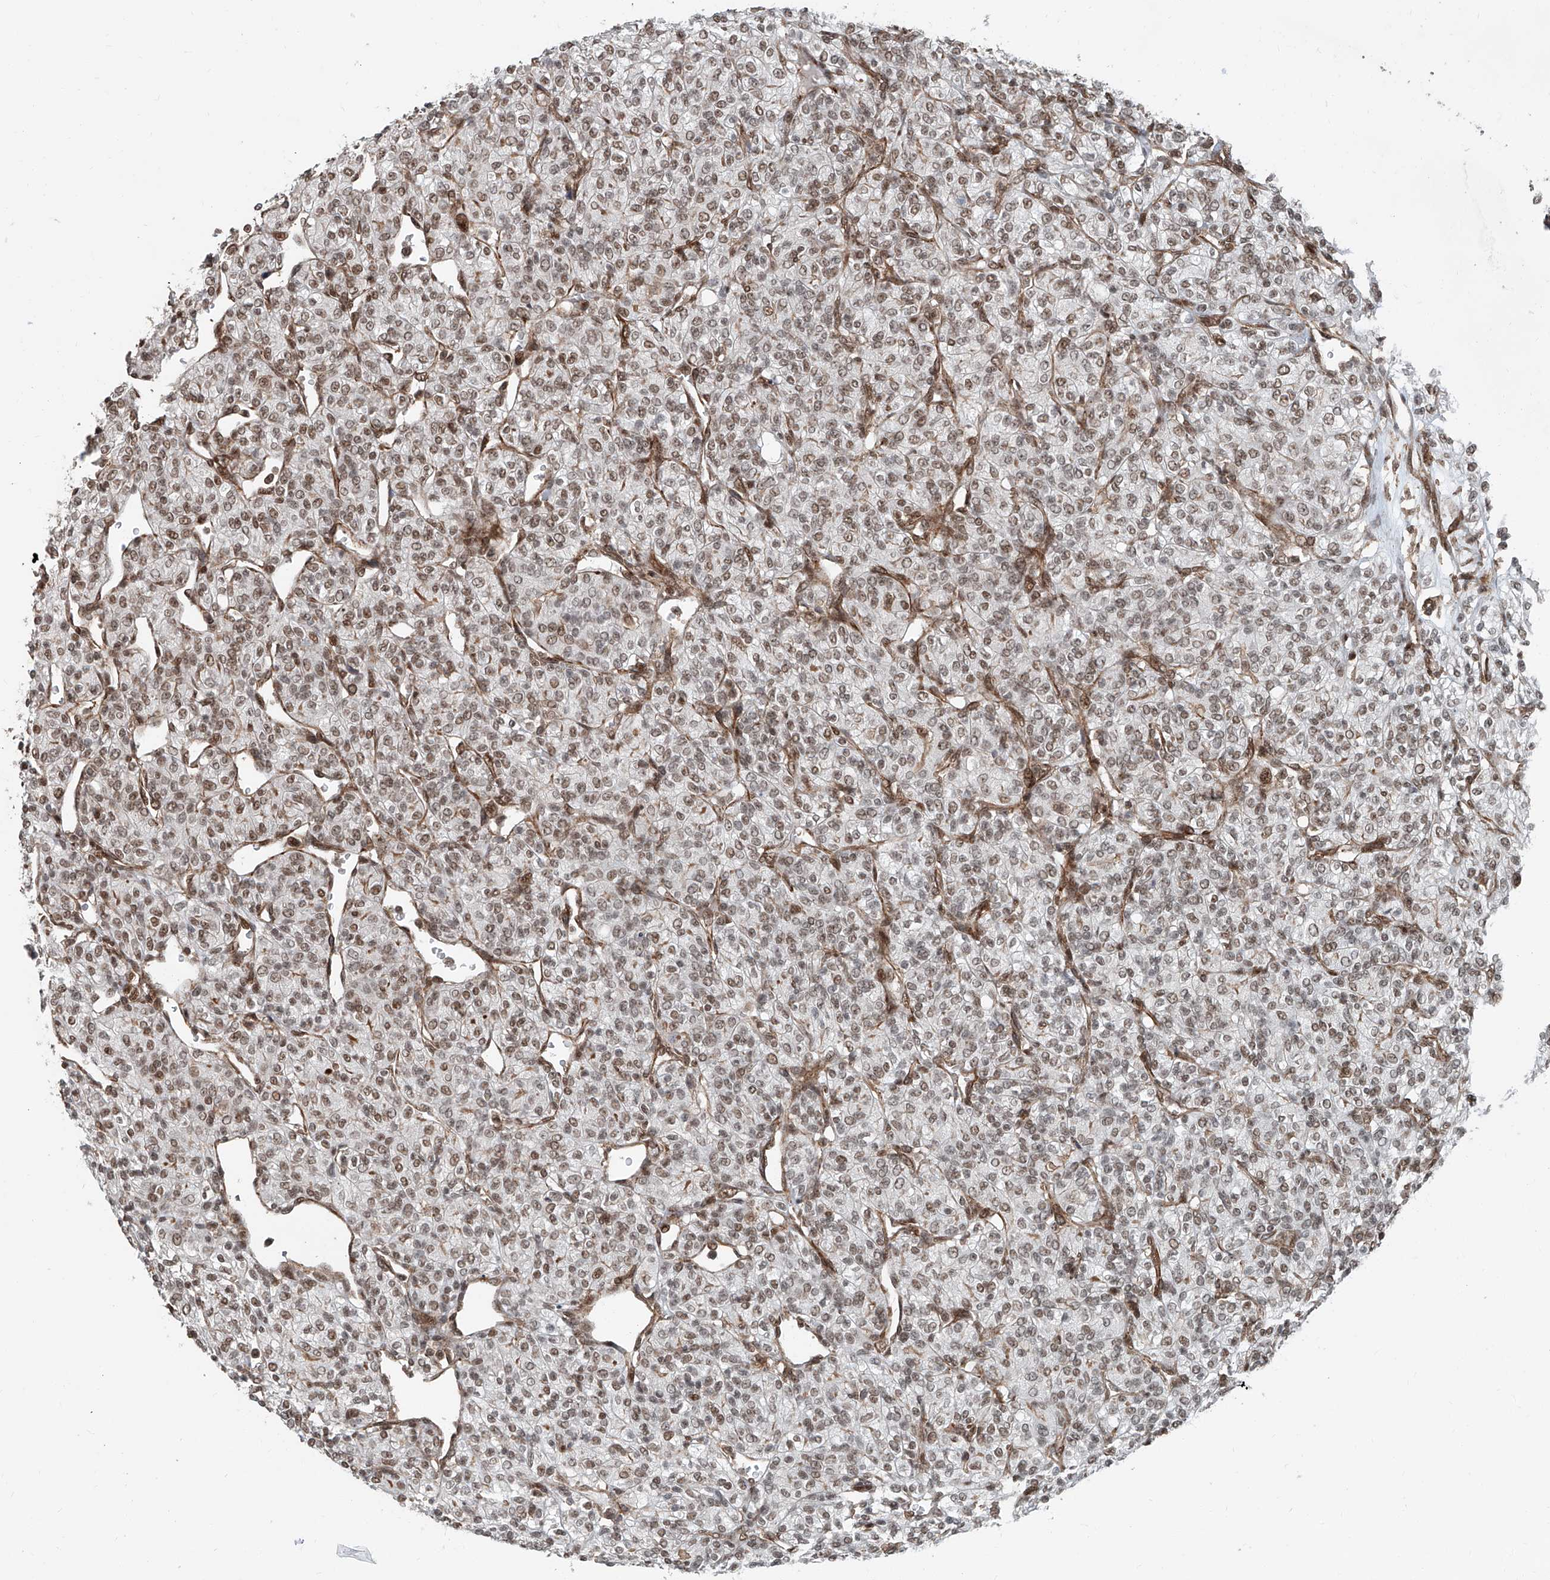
{"staining": {"intensity": "weak", "quantity": "25%-75%", "location": "nuclear"}, "tissue": "renal cancer", "cell_type": "Tumor cells", "image_type": "cancer", "snomed": [{"axis": "morphology", "description": "Adenocarcinoma, NOS"}, {"axis": "topography", "description": "Kidney"}], "caption": "About 25%-75% of tumor cells in human renal cancer (adenocarcinoma) show weak nuclear protein expression as visualized by brown immunohistochemical staining.", "gene": "SDE2", "patient": {"sex": "male", "age": 77}}